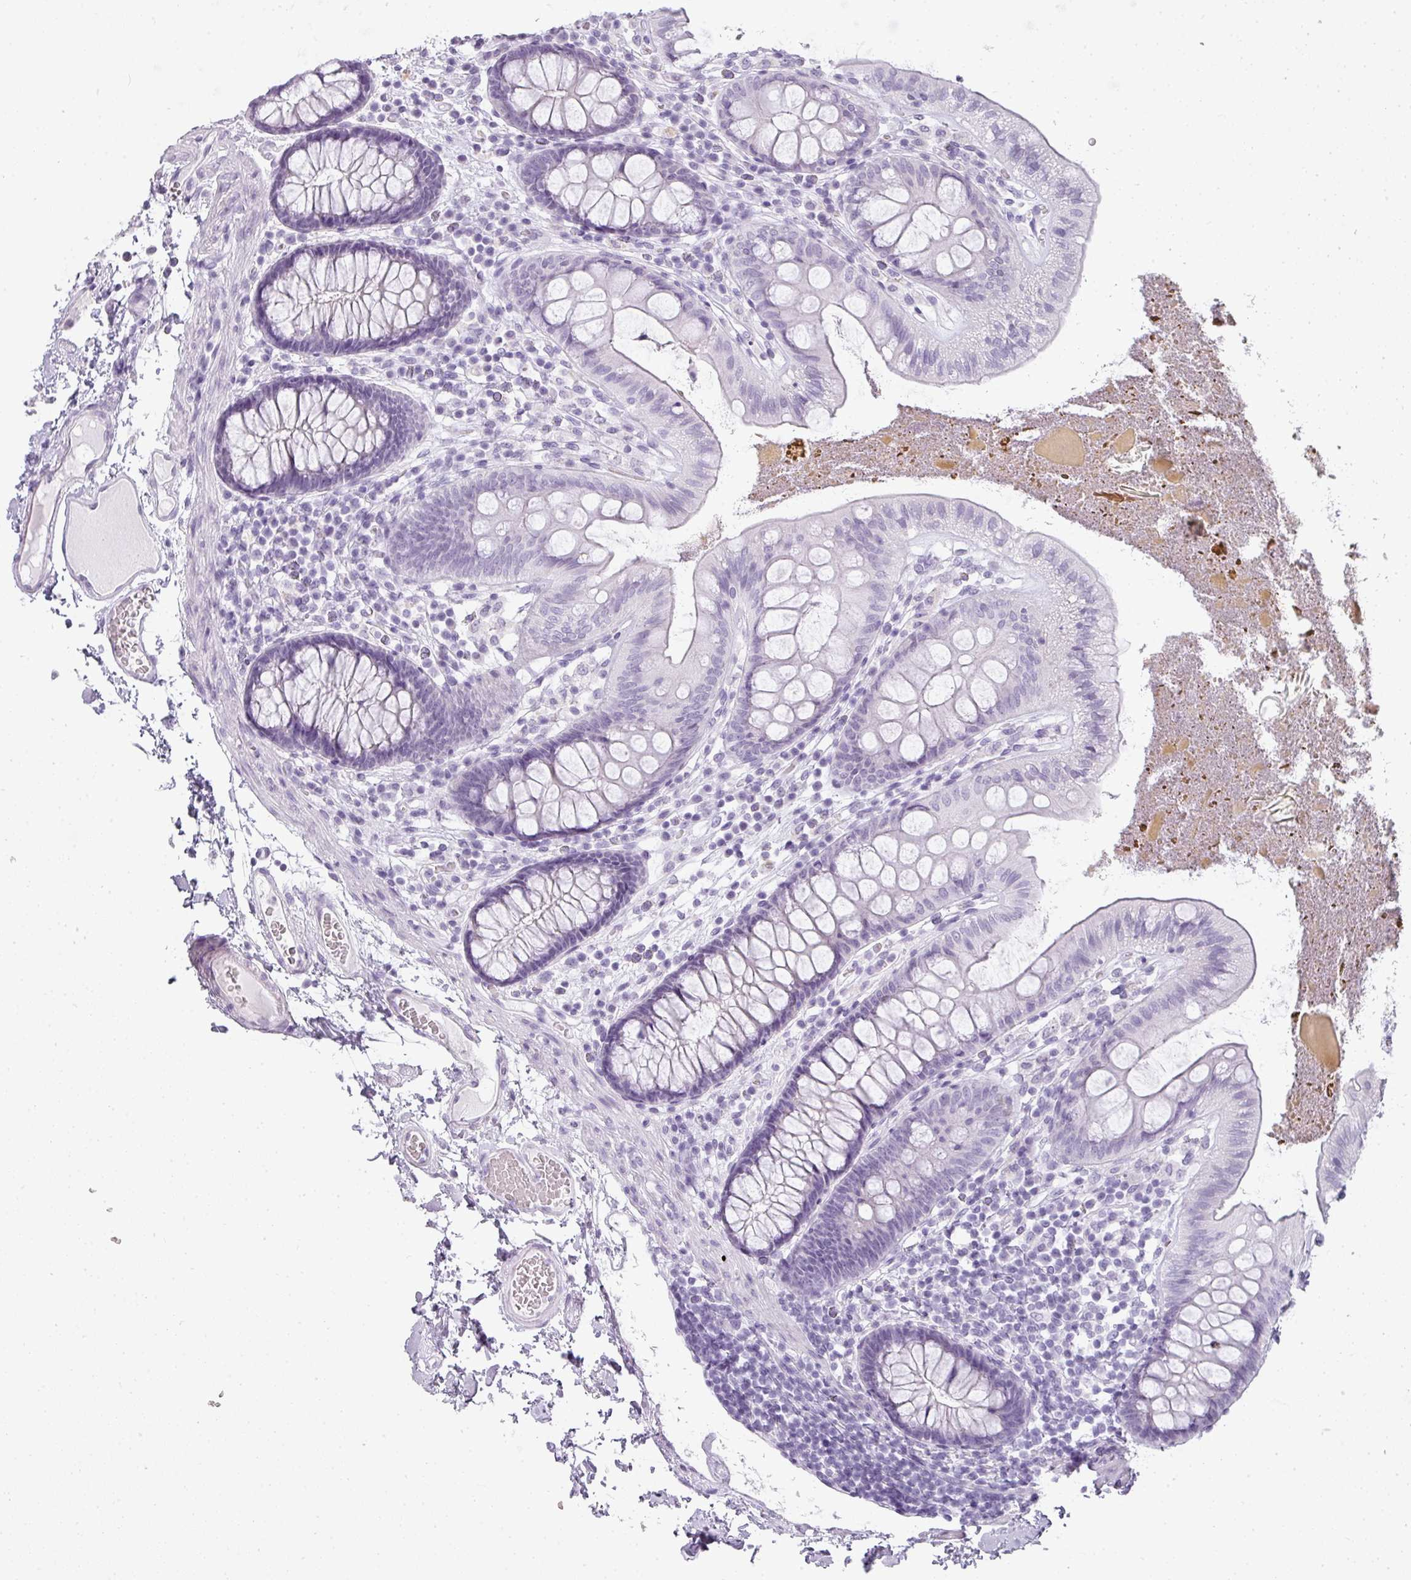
{"staining": {"intensity": "negative", "quantity": "none", "location": "none"}, "tissue": "colon", "cell_type": "Endothelial cells", "image_type": "normal", "snomed": [{"axis": "morphology", "description": "Normal tissue, NOS"}, {"axis": "topography", "description": "Colon"}], "caption": "This photomicrograph is of normal colon stained with immunohistochemistry to label a protein in brown with the nuclei are counter-stained blue. There is no staining in endothelial cells.", "gene": "RBMY1A1", "patient": {"sex": "male", "age": 84}}